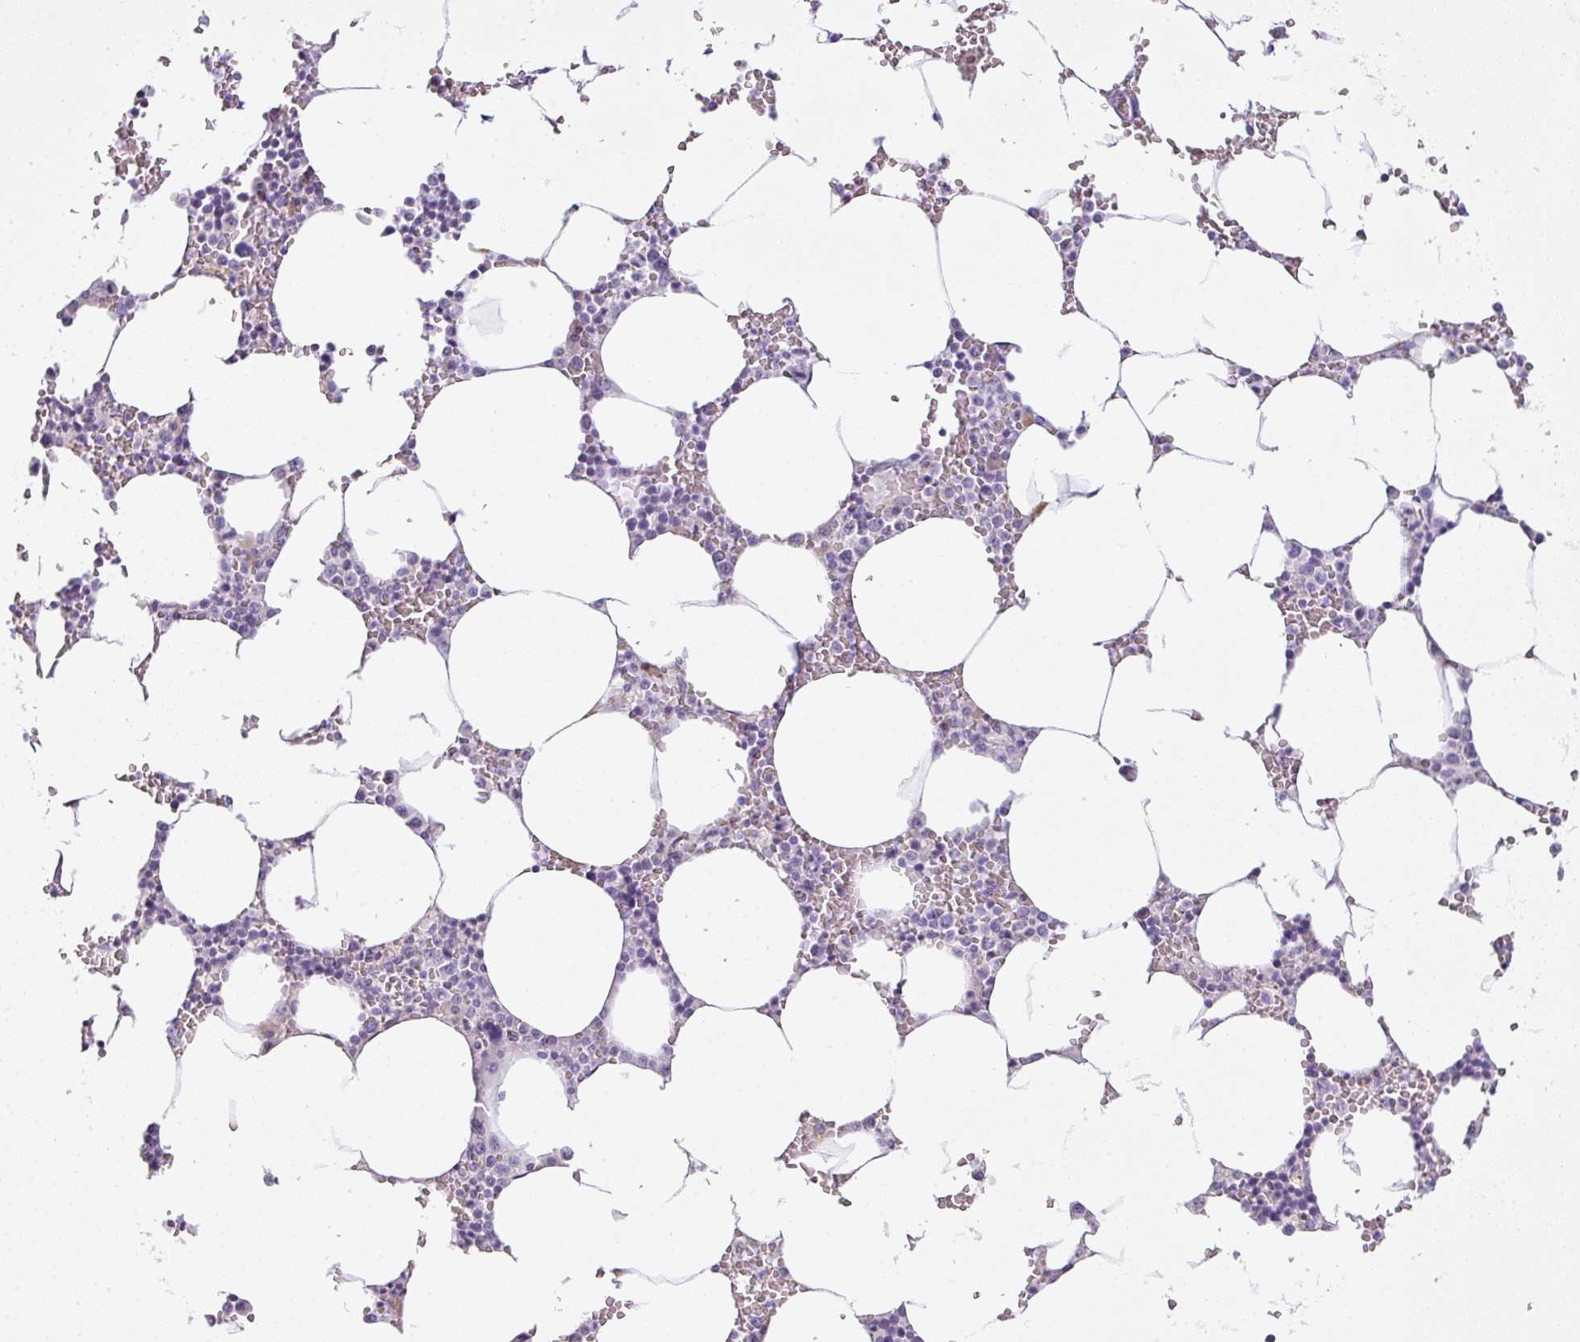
{"staining": {"intensity": "negative", "quantity": "none", "location": "none"}, "tissue": "bone marrow", "cell_type": "Hematopoietic cells", "image_type": "normal", "snomed": [{"axis": "morphology", "description": "Normal tissue, NOS"}, {"axis": "topography", "description": "Bone marrow"}], "caption": "Unremarkable bone marrow was stained to show a protein in brown. There is no significant staining in hematopoietic cells. The staining was performed using DAB (3,3'-diaminobenzidine) to visualize the protein expression in brown, while the nuclei were stained in blue with hematoxylin (Magnification: 20x).", "gene": "PGA3", "patient": {"sex": "male", "age": 70}}